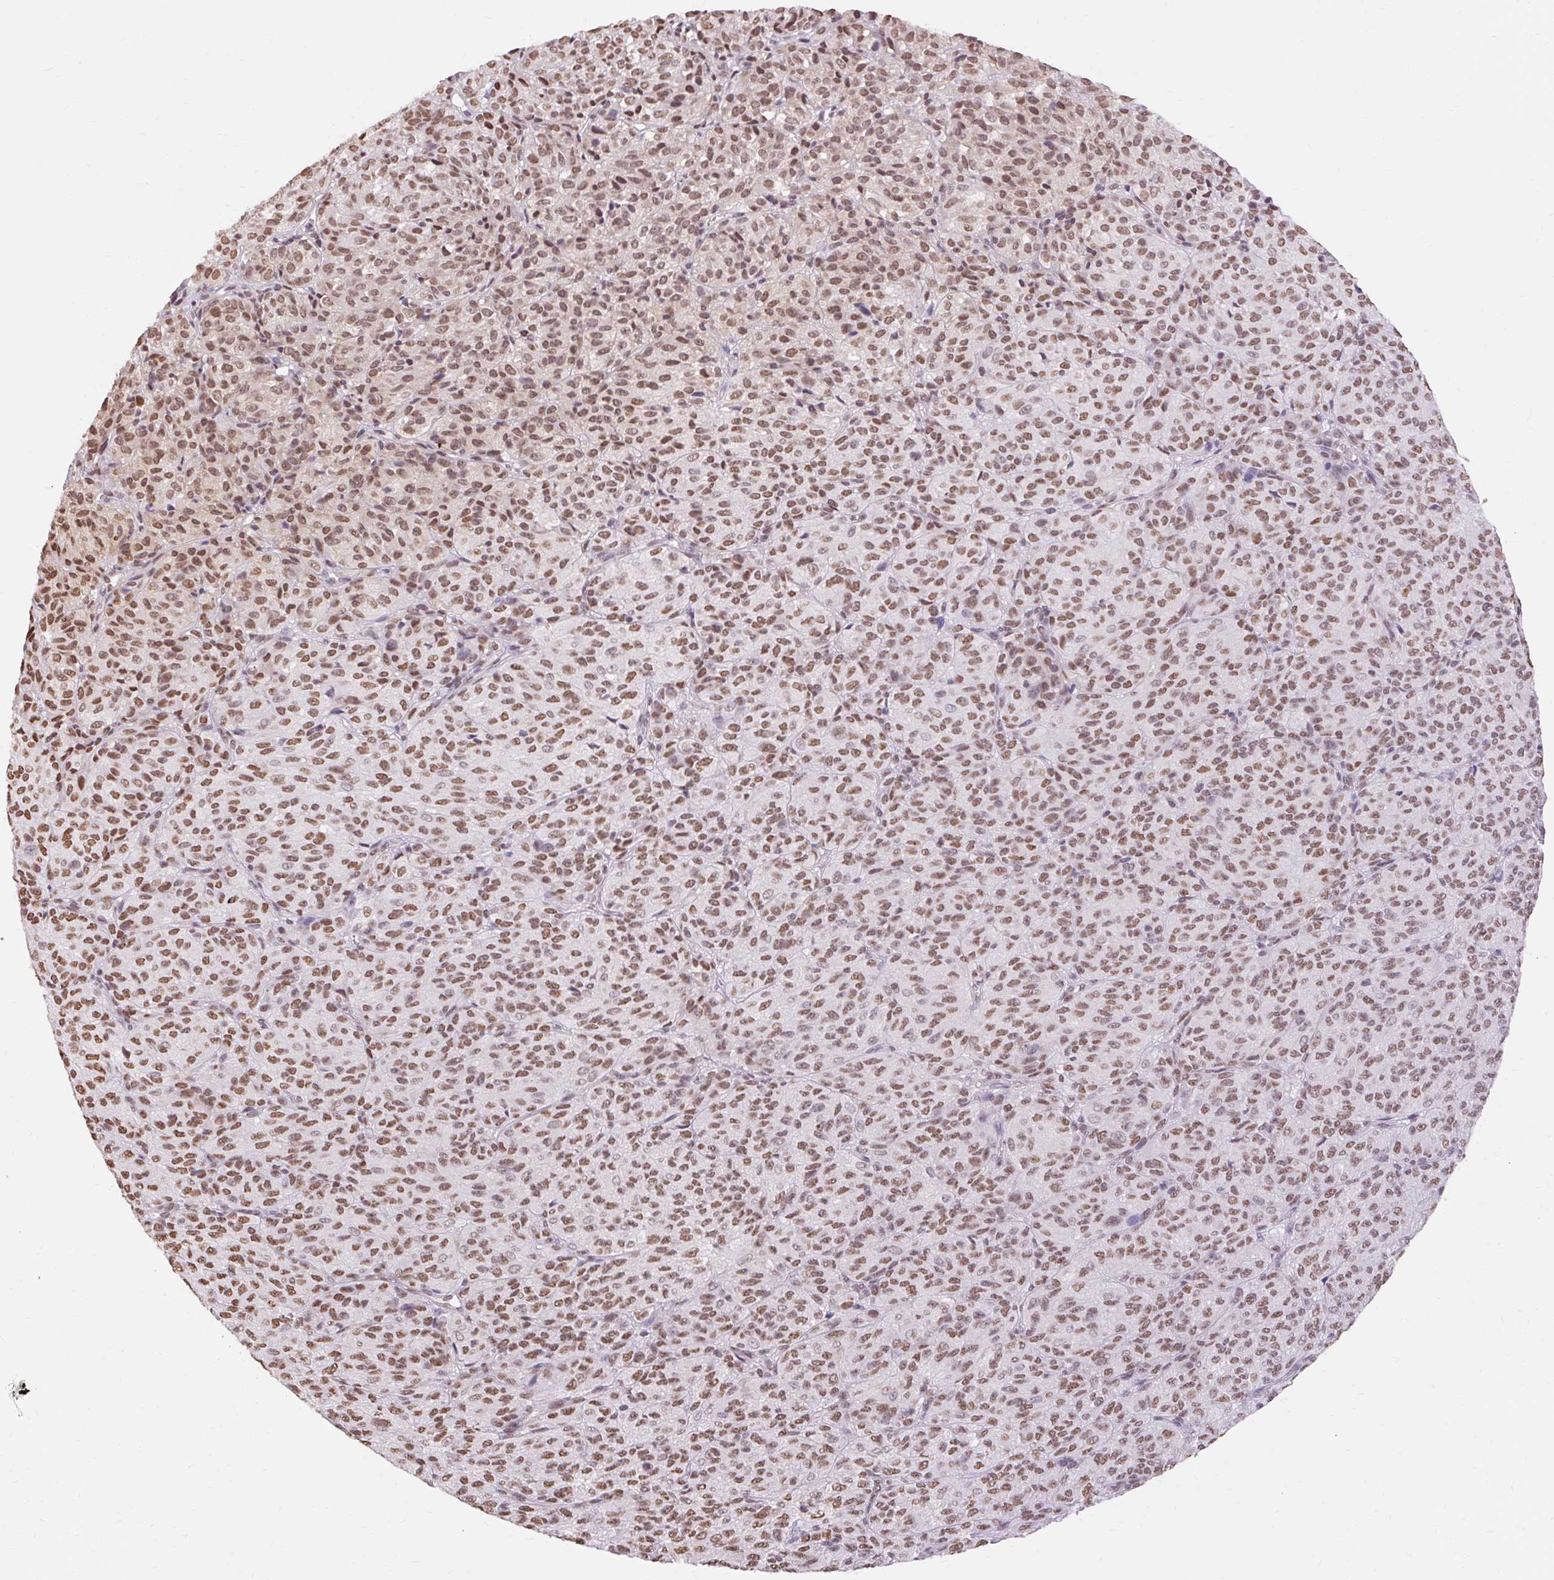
{"staining": {"intensity": "moderate", "quantity": ">75%", "location": "nuclear"}, "tissue": "melanoma", "cell_type": "Tumor cells", "image_type": "cancer", "snomed": [{"axis": "morphology", "description": "Malignant melanoma, Metastatic site"}, {"axis": "topography", "description": "Brain"}], "caption": "Human malignant melanoma (metastatic site) stained with a brown dye demonstrates moderate nuclear positive staining in about >75% of tumor cells.", "gene": "NPIPB12", "patient": {"sex": "female", "age": 56}}